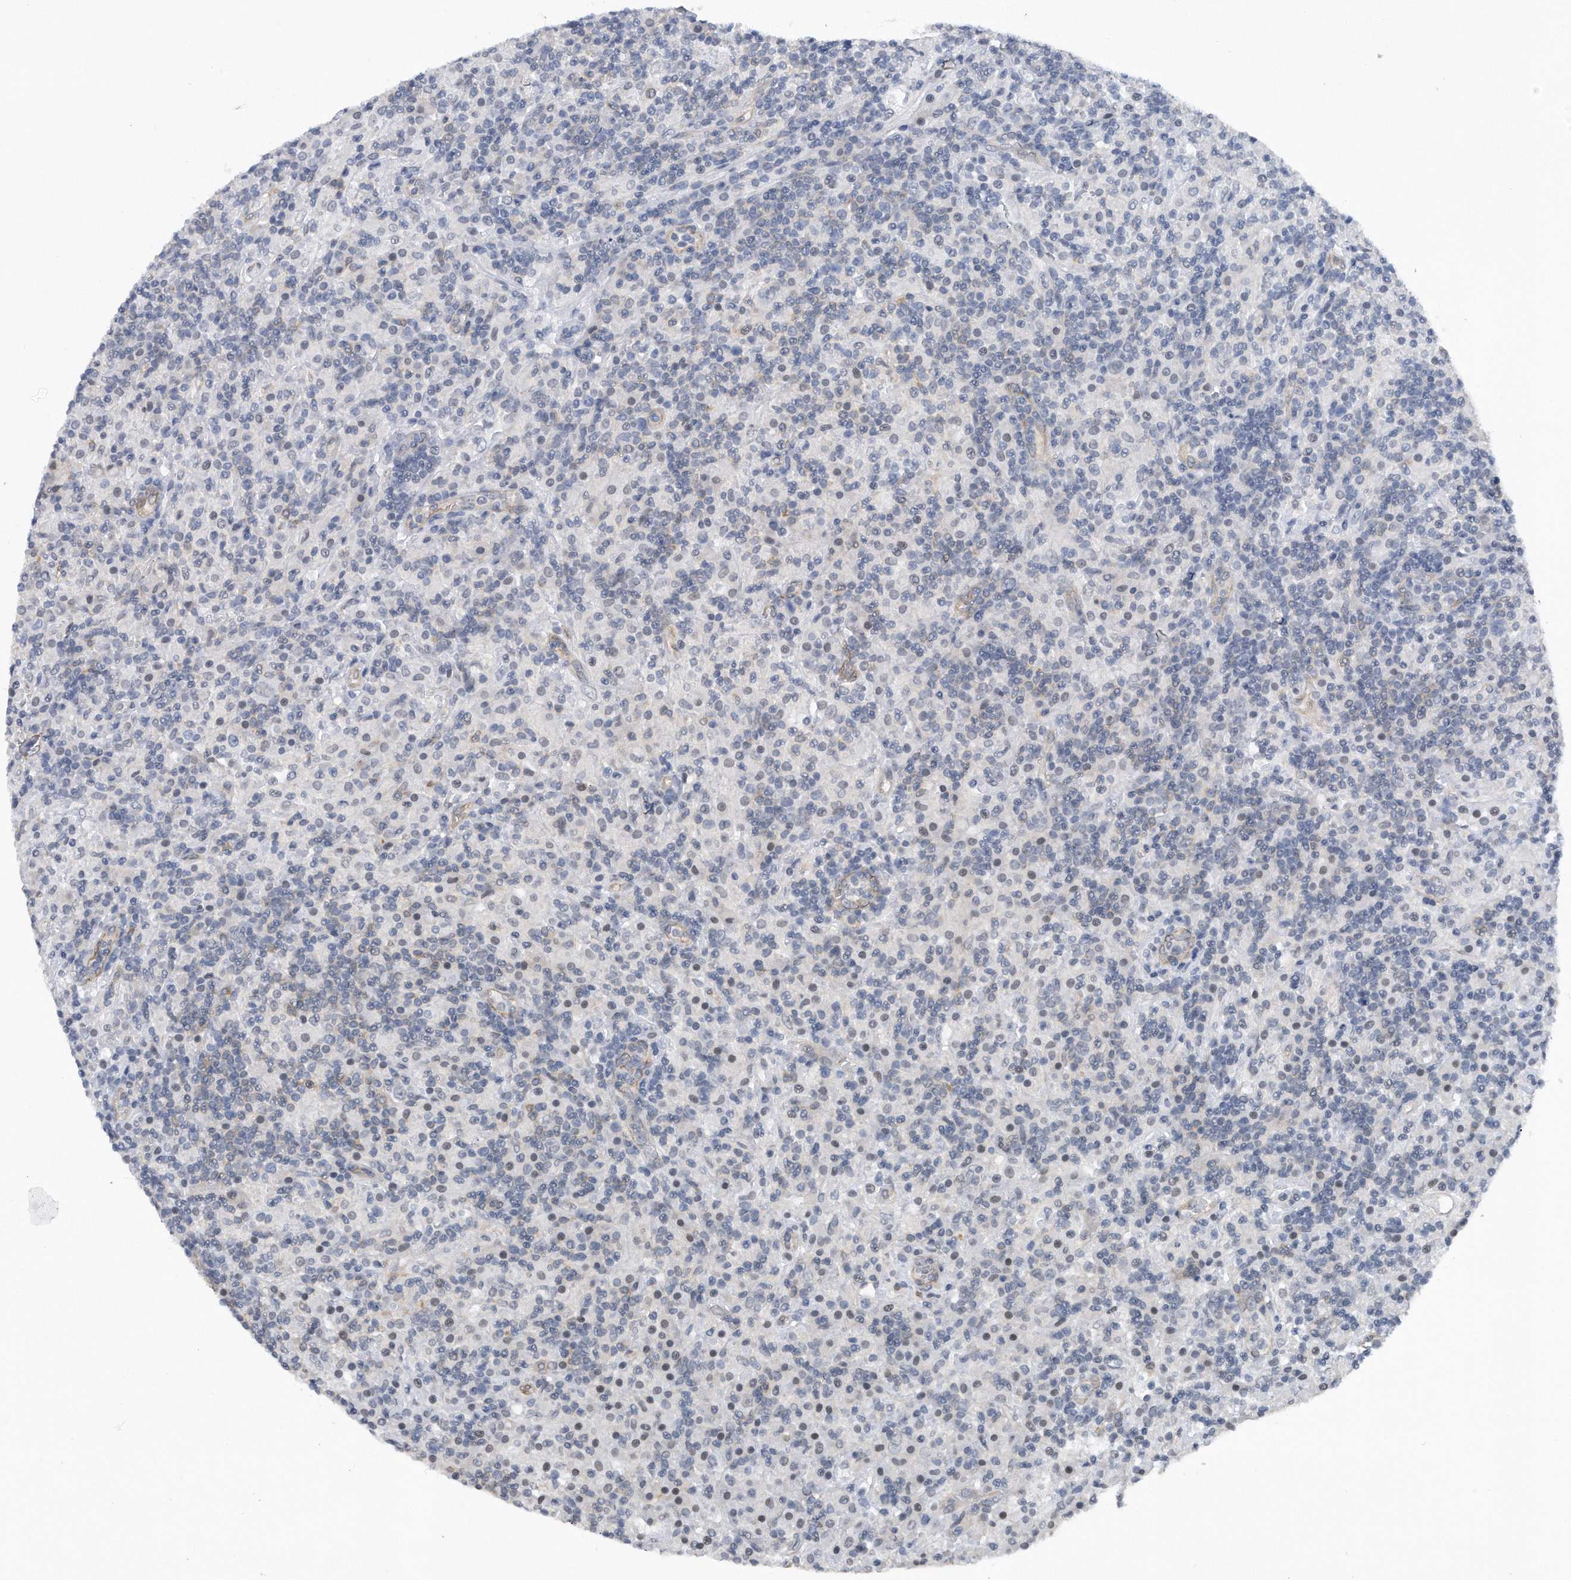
{"staining": {"intensity": "negative", "quantity": "none", "location": "none"}, "tissue": "lymphoma", "cell_type": "Tumor cells", "image_type": "cancer", "snomed": [{"axis": "morphology", "description": "Hodgkin's disease, NOS"}, {"axis": "topography", "description": "Lymph node"}], "caption": "This histopathology image is of Hodgkin's disease stained with immunohistochemistry (IHC) to label a protein in brown with the nuclei are counter-stained blue. There is no expression in tumor cells. Brightfield microscopy of immunohistochemistry (IHC) stained with DAB (3,3'-diaminobenzidine) (brown) and hematoxylin (blue), captured at high magnification.", "gene": "TP53INP1", "patient": {"sex": "male", "age": 70}}